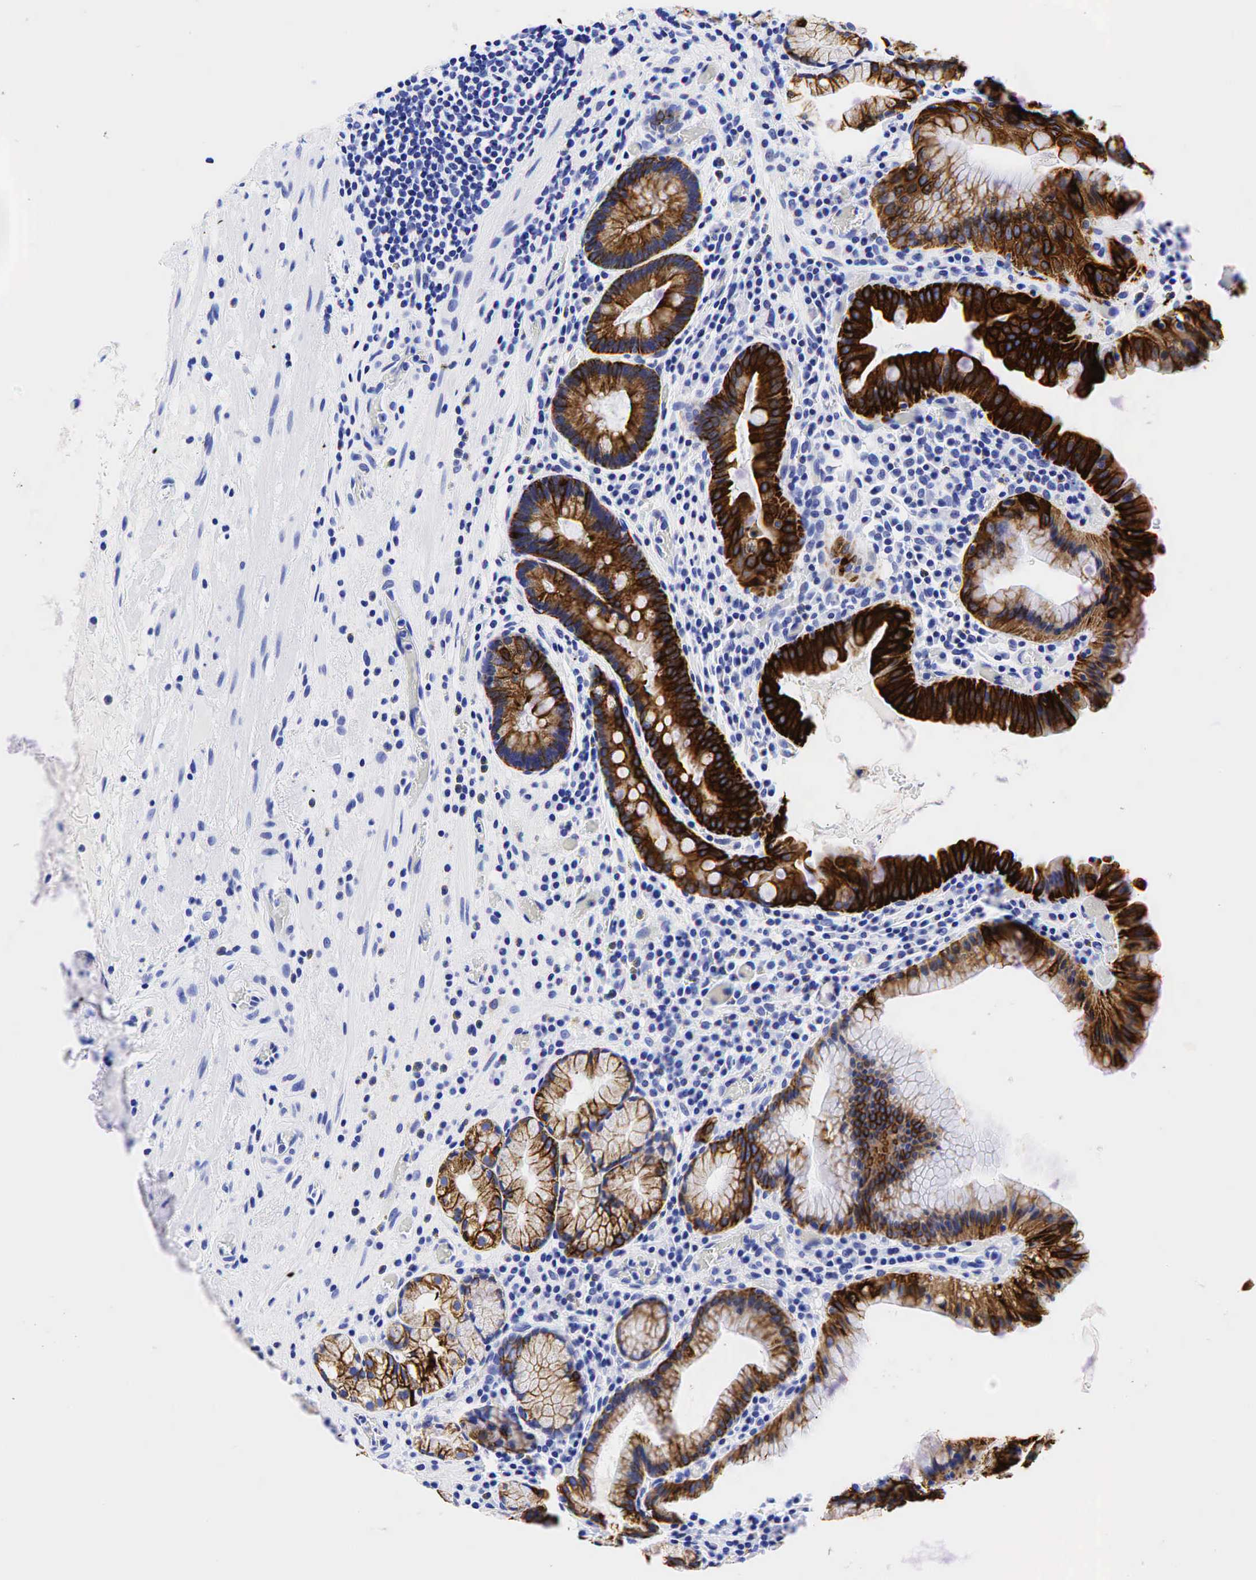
{"staining": {"intensity": "strong", "quantity": ">75%", "location": "cytoplasmic/membranous"}, "tissue": "stomach", "cell_type": "Glandular cells", "image_type": "normal", "snomed": [{"axis": "morphology", "description": "Normal tissue, NOS"}, {"axis": "topography", "description": "Stomach, lower"}, {"axis": "topography", "description": "Duodenum"}], "caption": "Glandular cells show high levels of strong cytoplasmic/membranous positivity in about >75% of cells in unremarkable human stomach. The protein of interest is shown in brown color, while the nuclei are stained blue.", "gene": "KRT19", "patient": {"sex": "male", "age": 84}}